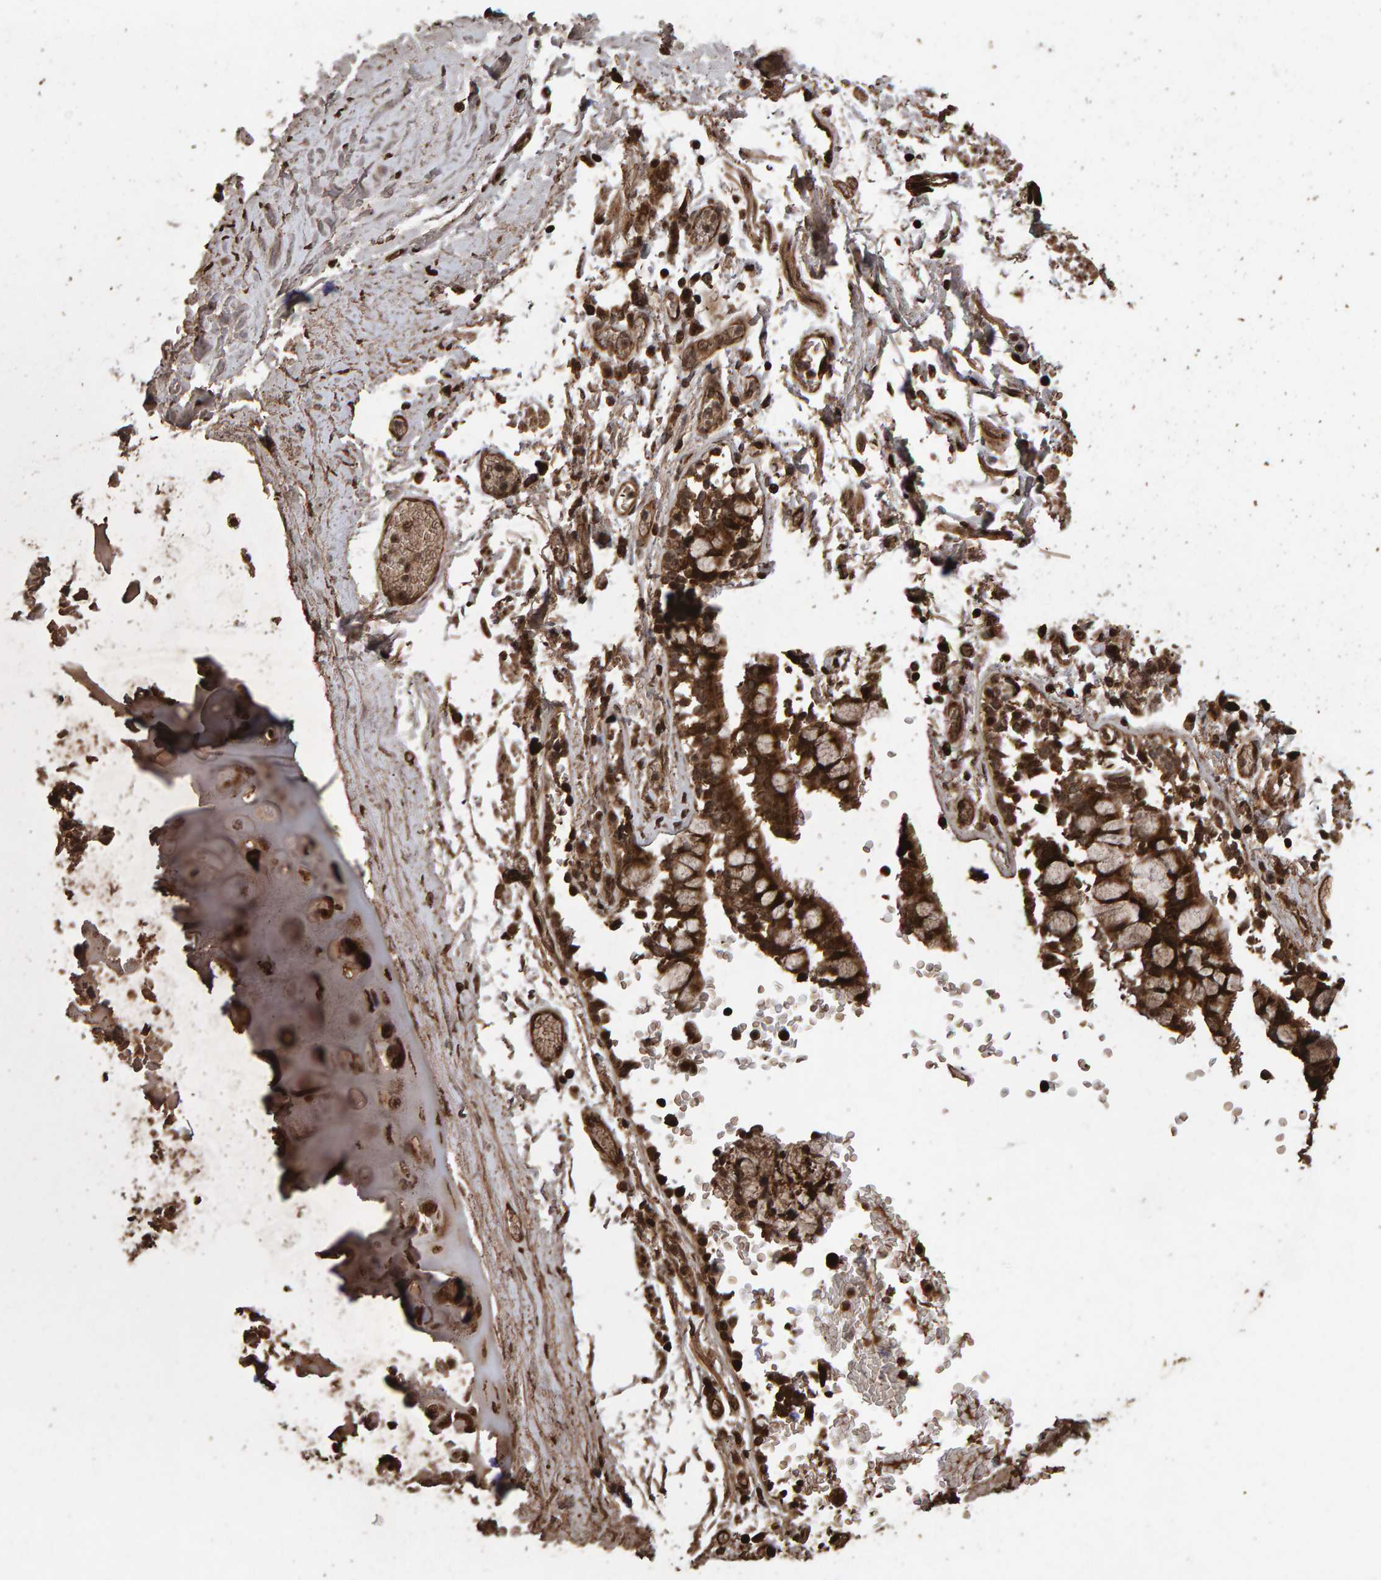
{"staining": {"intensity": "strong", "quantity": ">75%", "location": "cytoplasmic/membranous"}, "tissue": "adipose tissue", "cell_type": "Adipocytes", "image_type": "normal", "snomed": [{"axis": "morphology", "description": "Normal tissue, NOS"}, {"axis": "topography", "description": "Cartilage tissue"}, {"axis": "topography", "description": "Lung"}], "caption": "Immunohistochemistry photomicrograph of benign human adipose tissue stained for a protein (brown), which exhibits high levels of strong cytoplasmic/membranous positivity in approximately >75% of adipocytes.", "gene": "OSBP2", "patient": {"sex": "female", "age": 77}}